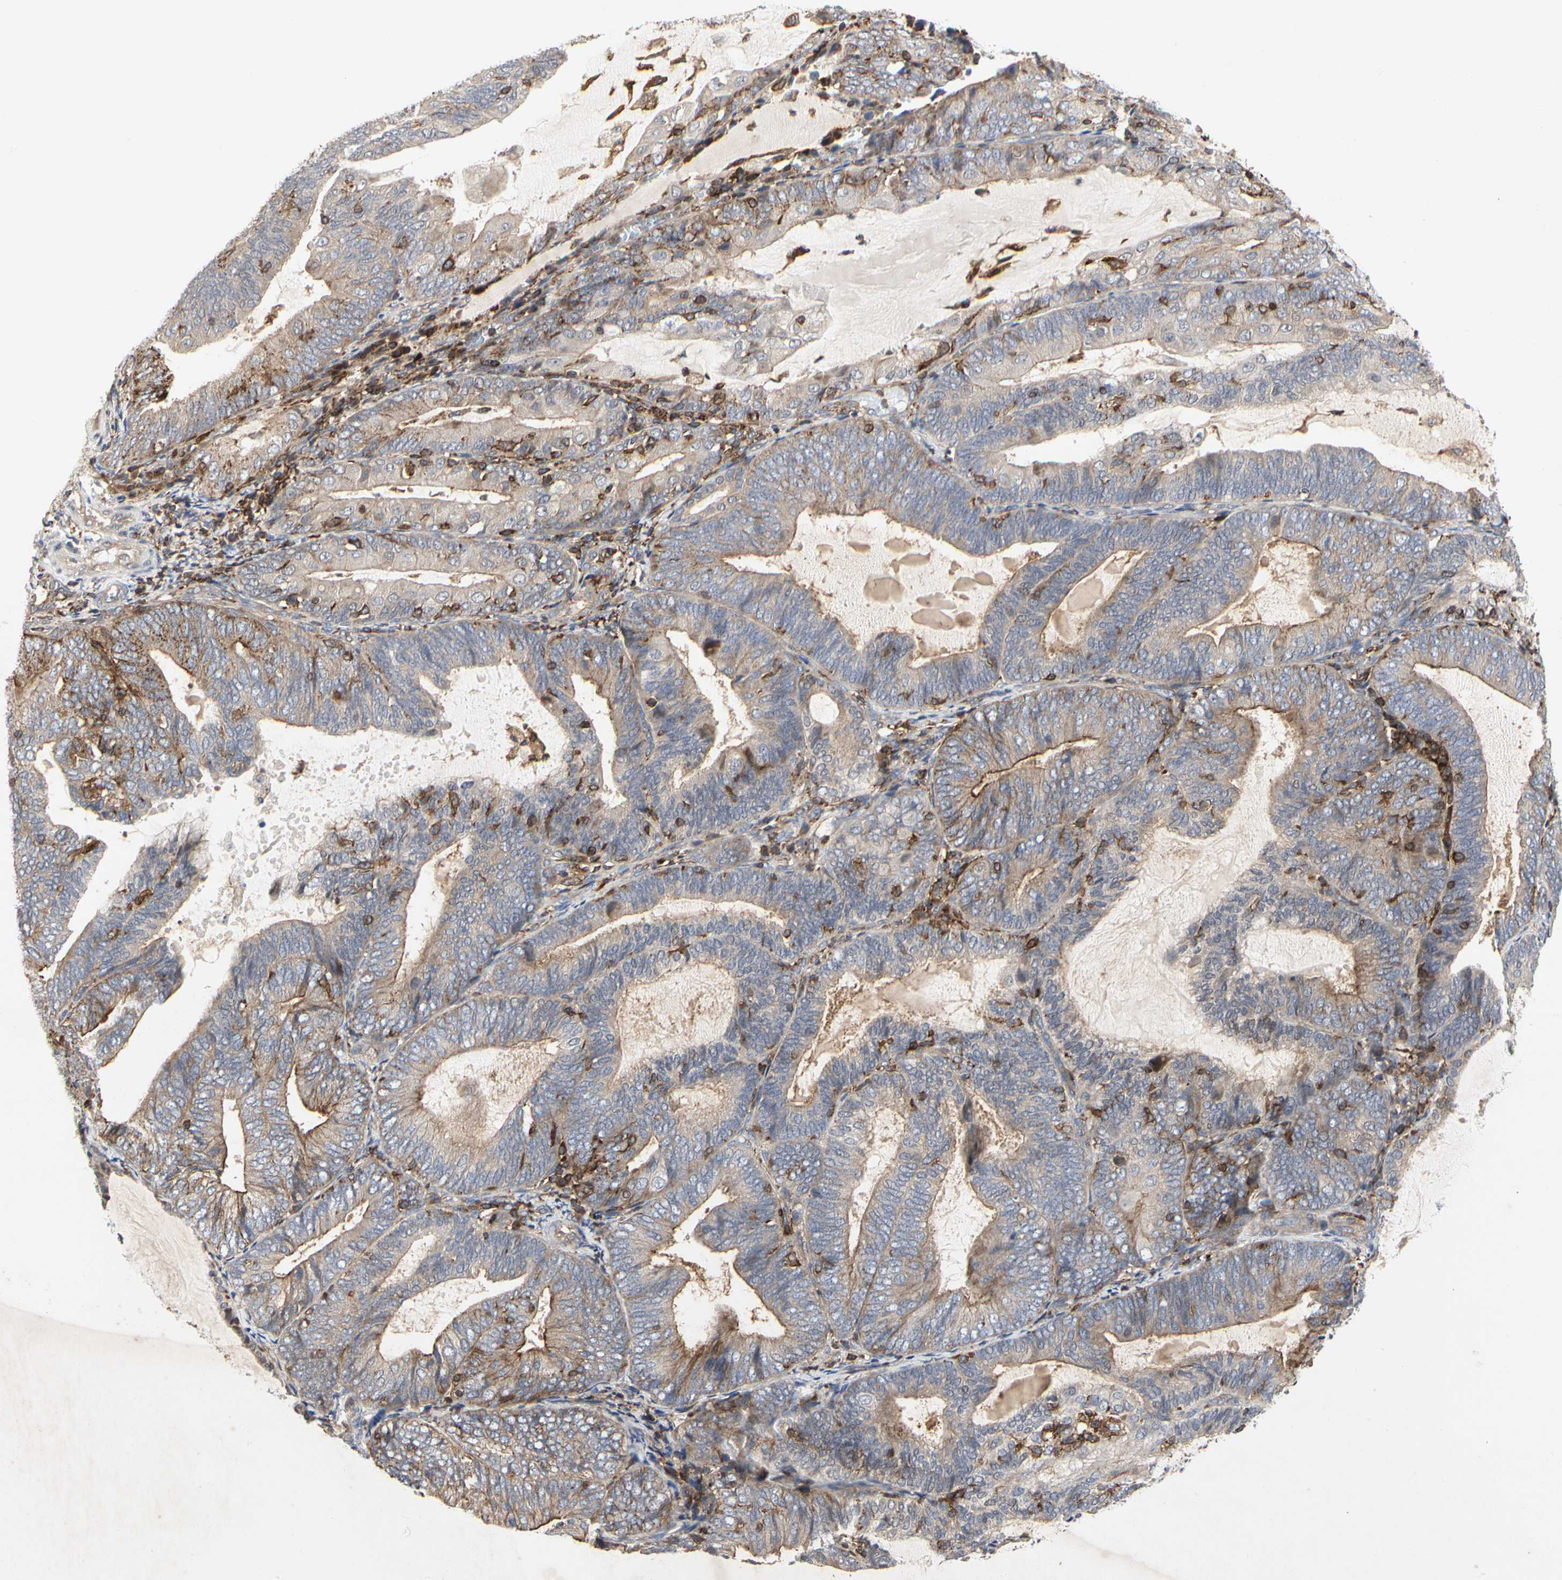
{"staining": {"intensity": "moderate", "quantity": "25%-75%", "location": "cytoplasmic/membranous"}, "tissue": "endometrial cancer", "cell_type": "Tumor cells", "image_type": "cancer", "snomed": [{"axis": "morphology", "description": "Adenocarcinoma, NOS"}, {"axis": "topography", "description": "Endometrium"}], "caption": "Adenocarcinoma (endometrial) was stained to show a protein in brown. There is medium levels of moderate cytoplasmic/membranous positivity in approximately 25%-75% of tumor cells.", "gene": "NAPG", "patient": {"sex": "female", "age": 81}}